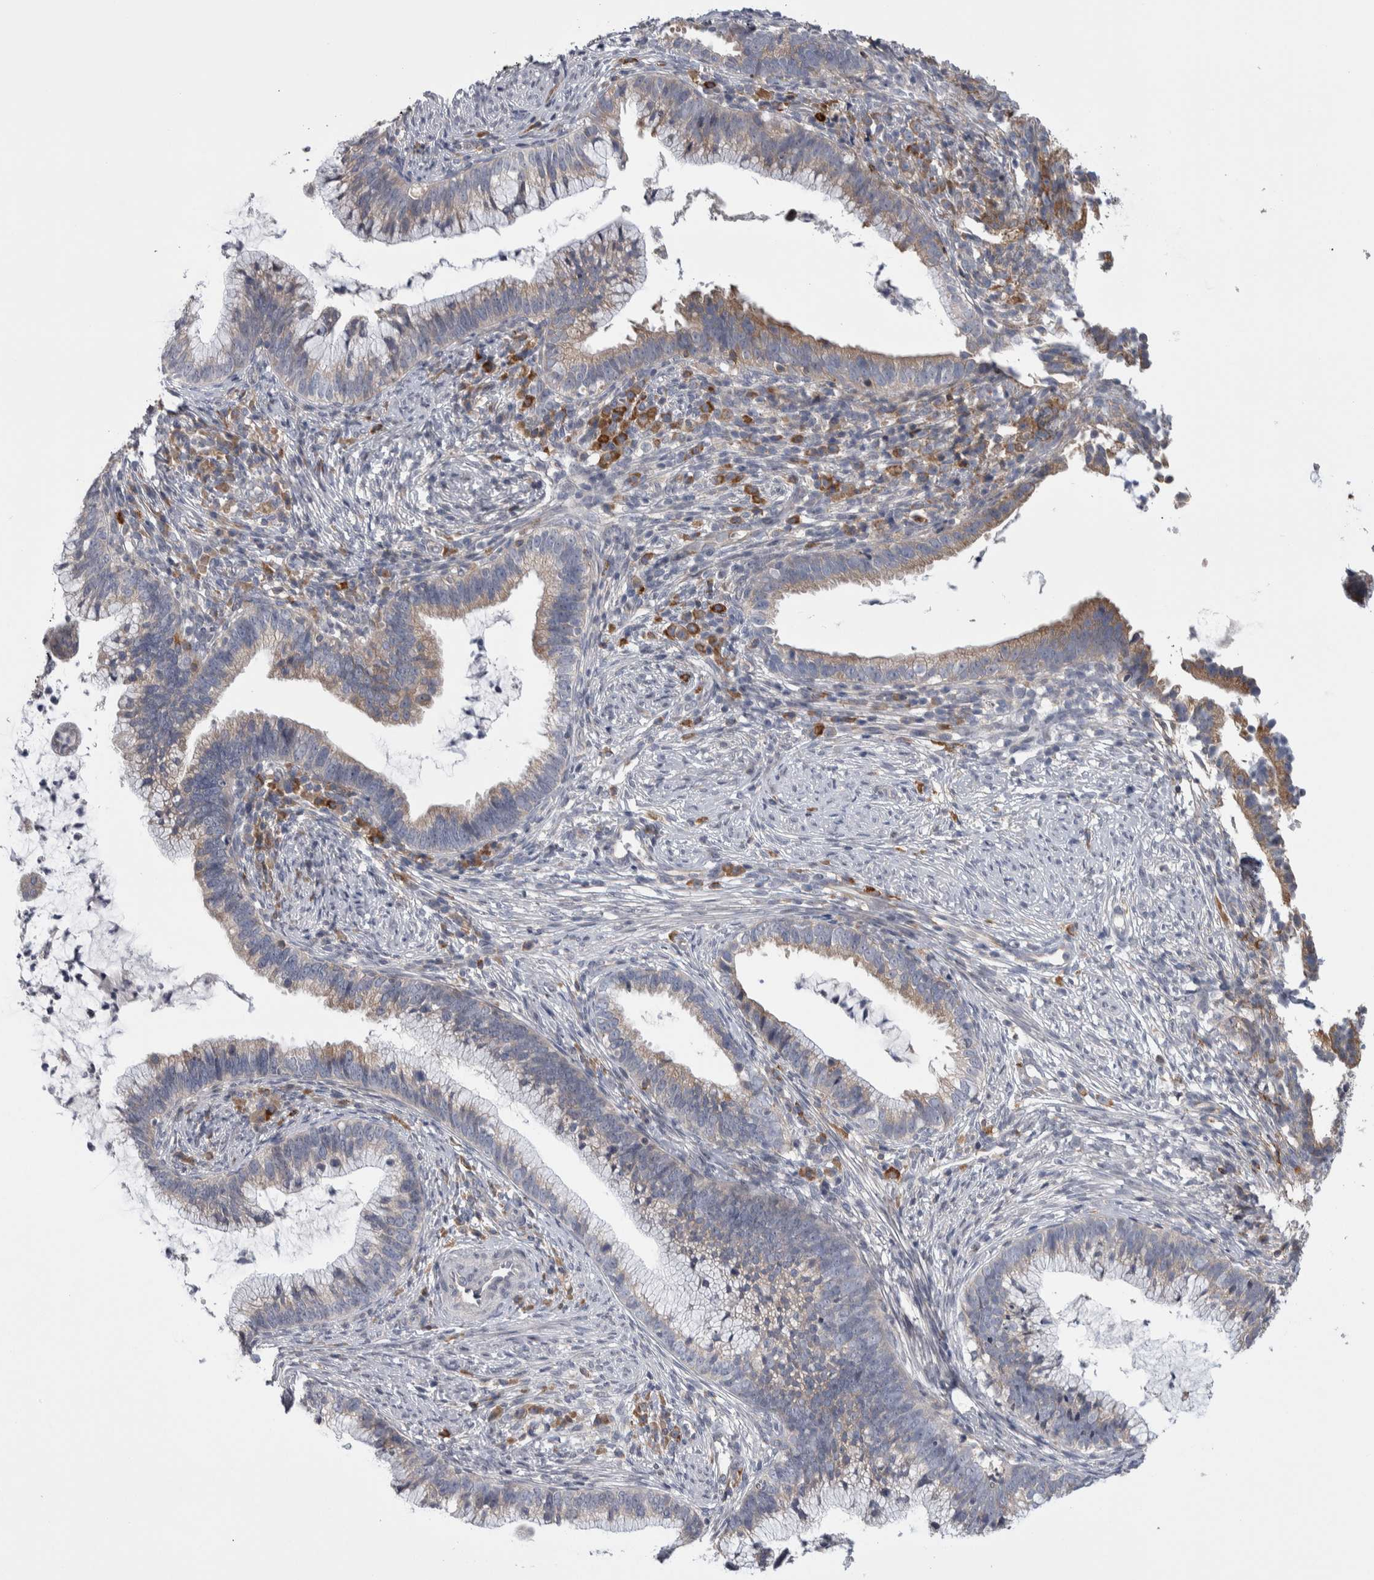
{"staining": {"intensity": "weak", "quantity": "25%-75%", "location": "cytoplasmic/membranous"}, "tissue": "cervical cancer", "cell_type": "Tumor cells", "image_type": "cancer", "snomed": [{"axis": "morphology", "description": "Adenocarcinoma, NOS"}, {"axis": "topography", "description": "Cervix"}], "caption": "This histopathology image displays cervical cancer stained with immunohistochemistry to label a protein in brown. The cytoplasmic/membranous of tumor cells show weak positivity for the protein. Nuclei are counter-stained blue.", "gene": "IBTK", "patient": {"sex": "female", "age": 36}}